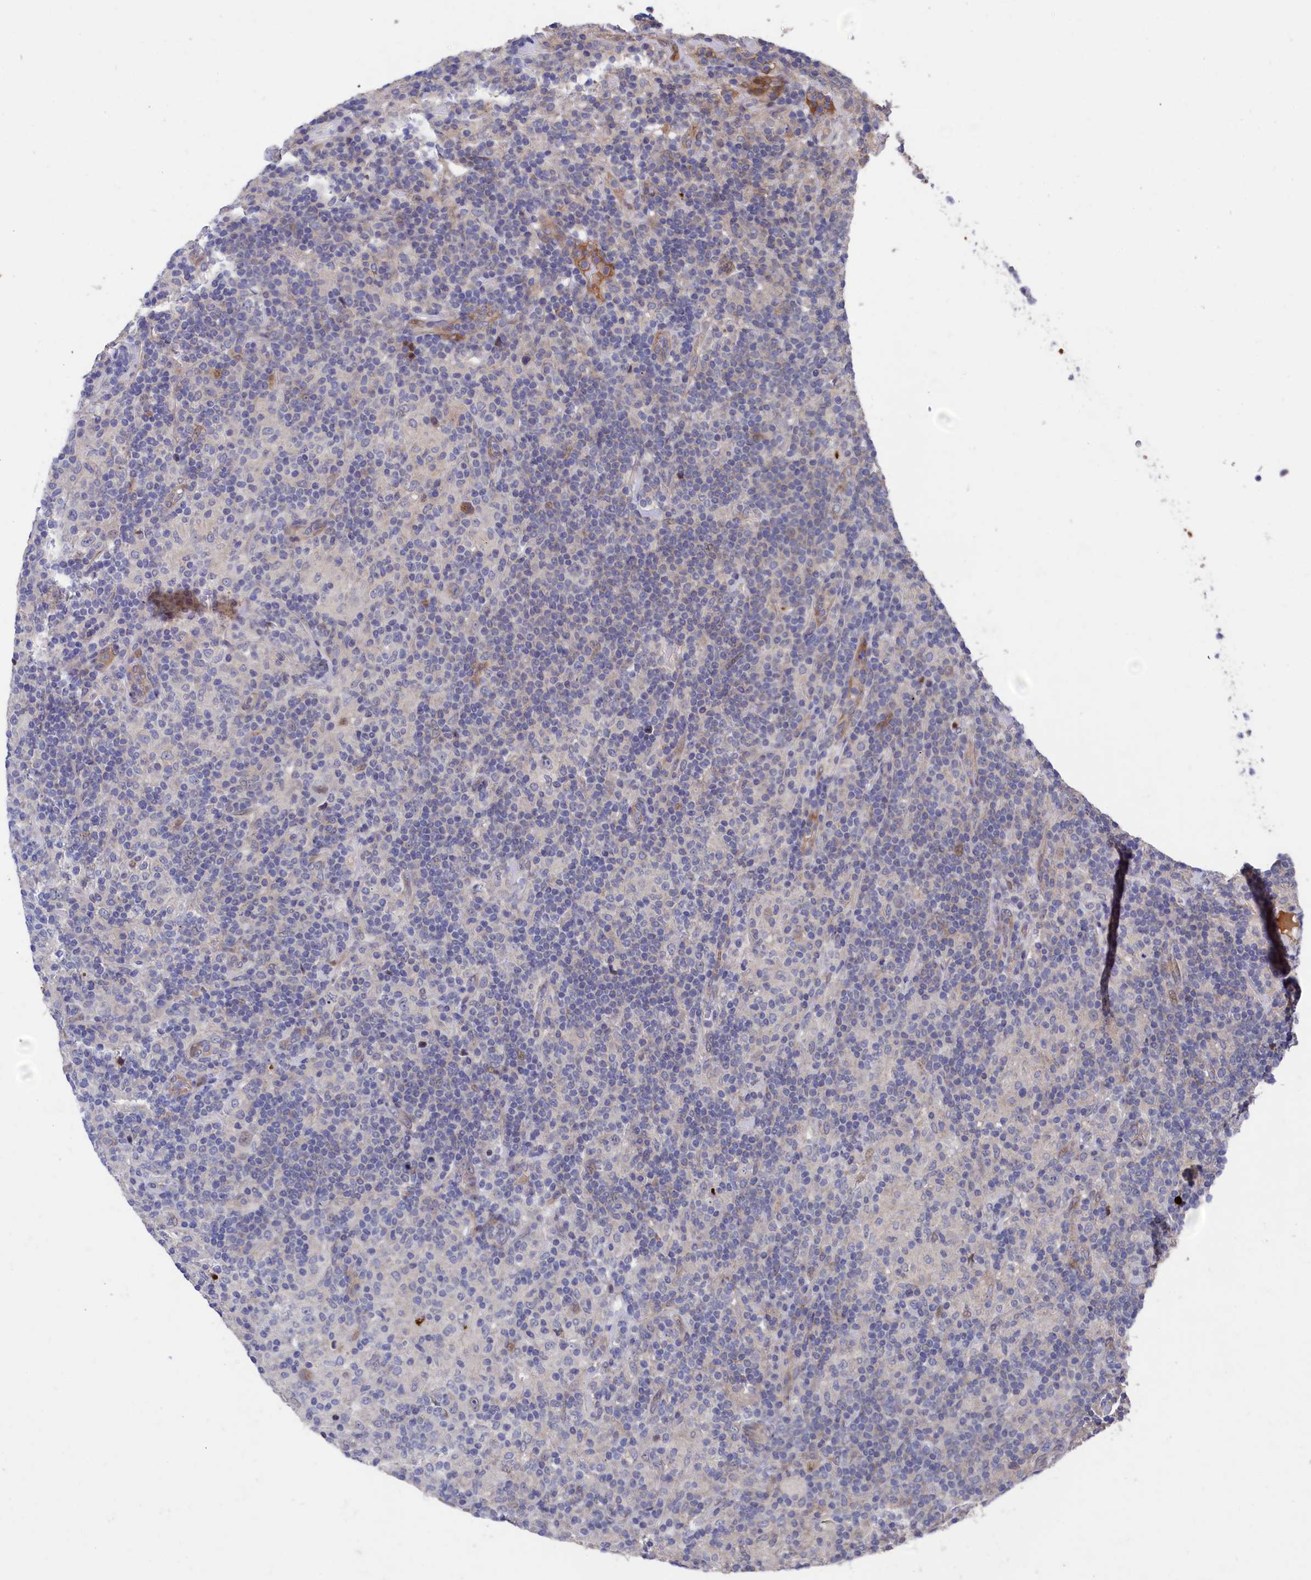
{"staining": {"intensity": "negative", "quantity": "none", "location": "none"}, "tissue": "lymphoma", "cell_type": "Tumor cells", "image_type": "cancer", "snomed": [{"axis": "morphology", "description": "Hodgkin's disease, NOS"}, {"axis": "topography", "description": "Lymph node"}], "caption": "Immunohistochemistry image of lymphoma stained for a protein (brown), which exhibits no staining in tumor cells.", "gene": "ZNF891", "patient": {"sex": "male", "age": 70}}